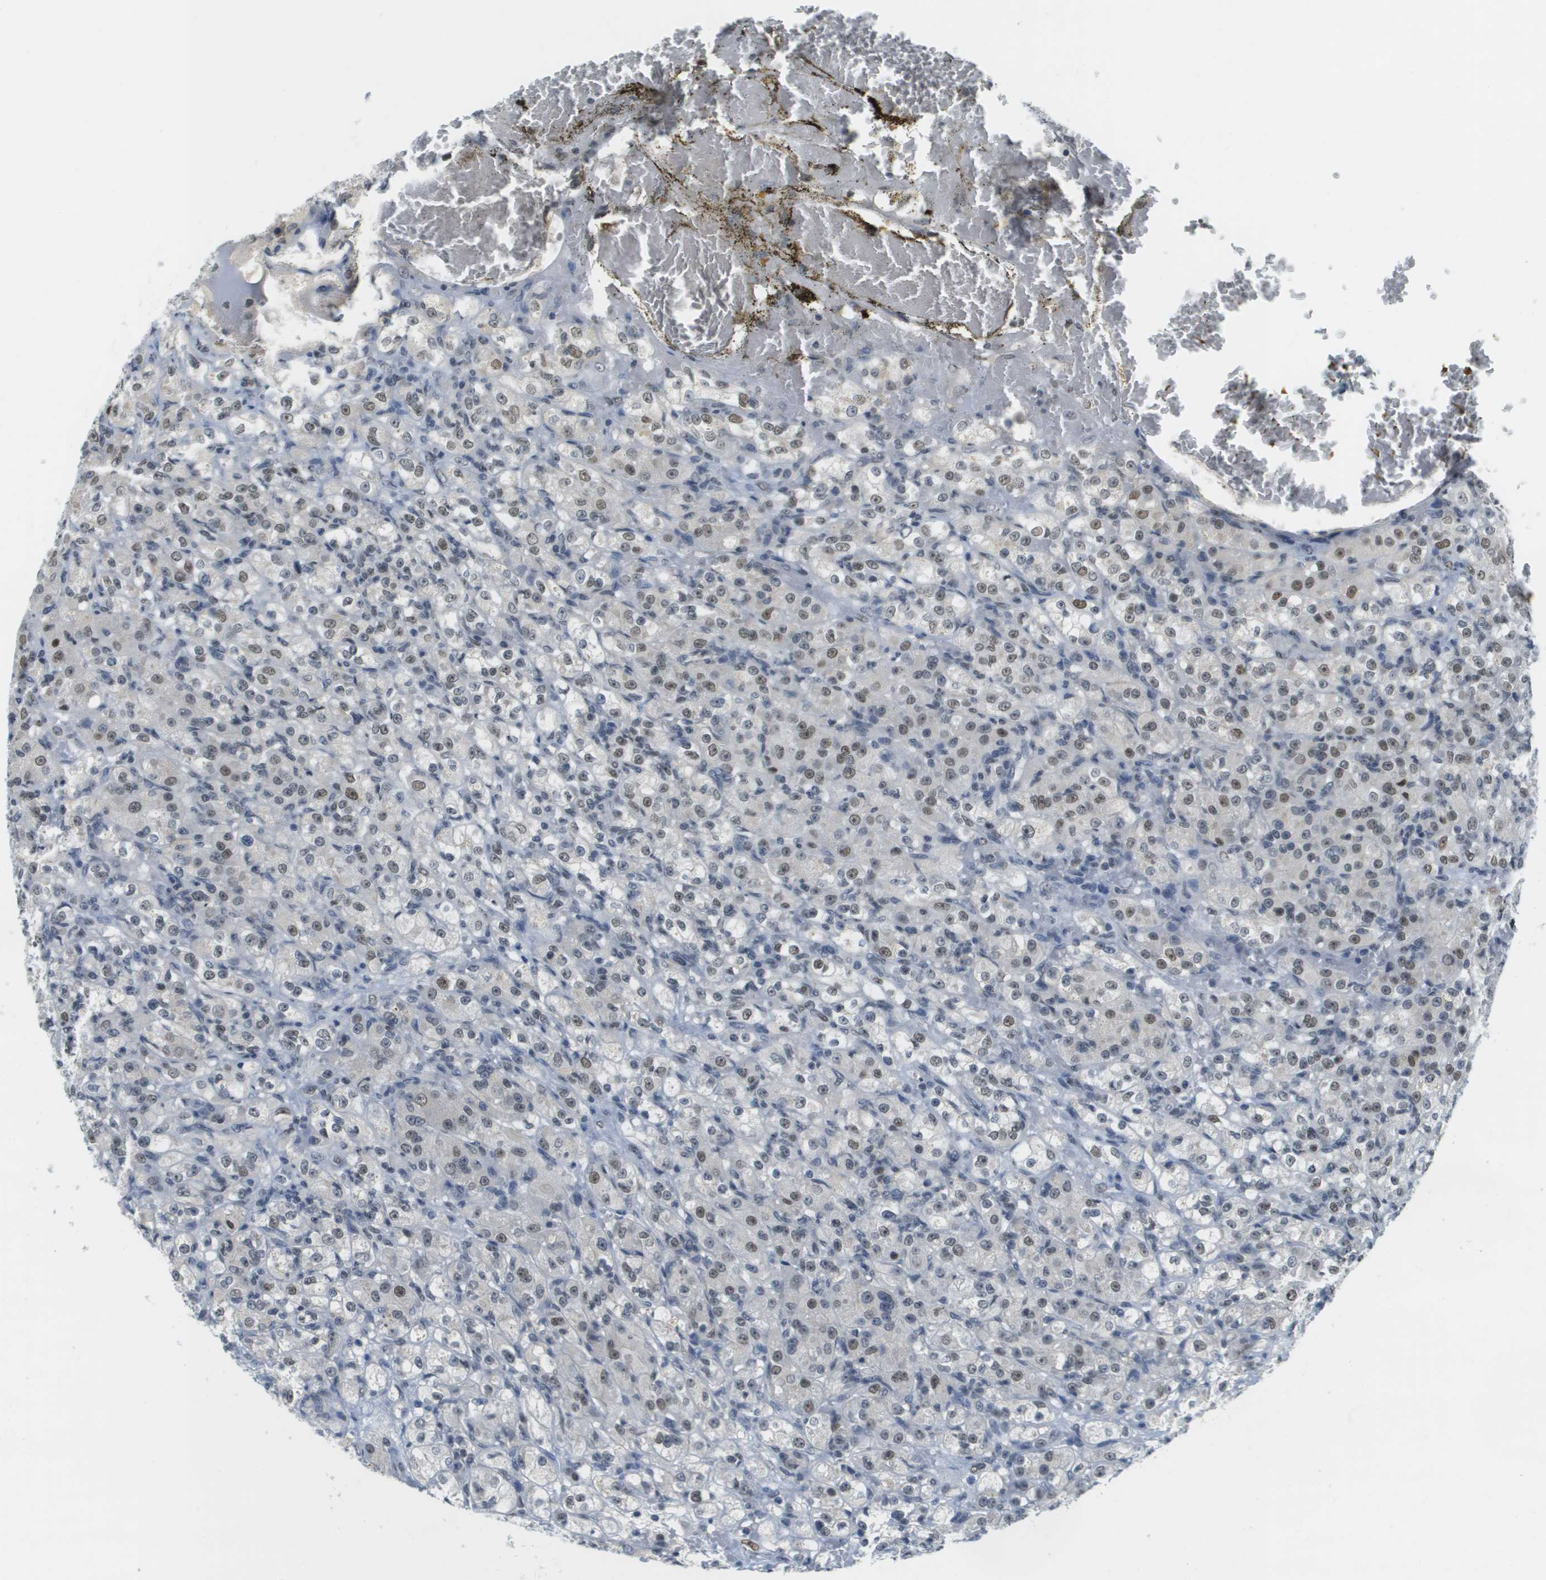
{"staining": {"intensity": "moderate", "quantity": "25%-75%", "location": "nuclear"}, "tissue": "renal cancer", "cell_type": "Tumor cells", "image_type": "cancer", "snomed": [{"axis": "morphology", "description": "Normal tissue, NOS"}, {"axis": "morphology", "description": "Adenocarcinoma, NOS"}, {"axis": "topography", "description": "Kidney"}], "caption": "A brown stain highlights moderate nuclear positivity of a protein in human renal adenocarcinoma tumor cells. The protein of interest is stained brown, and the nuclei are stained in blue (DAB IHC with brightfield microscopy, high magnification).", "gene": "CBX5", "patient": {"sex": "male", "age": 61}}